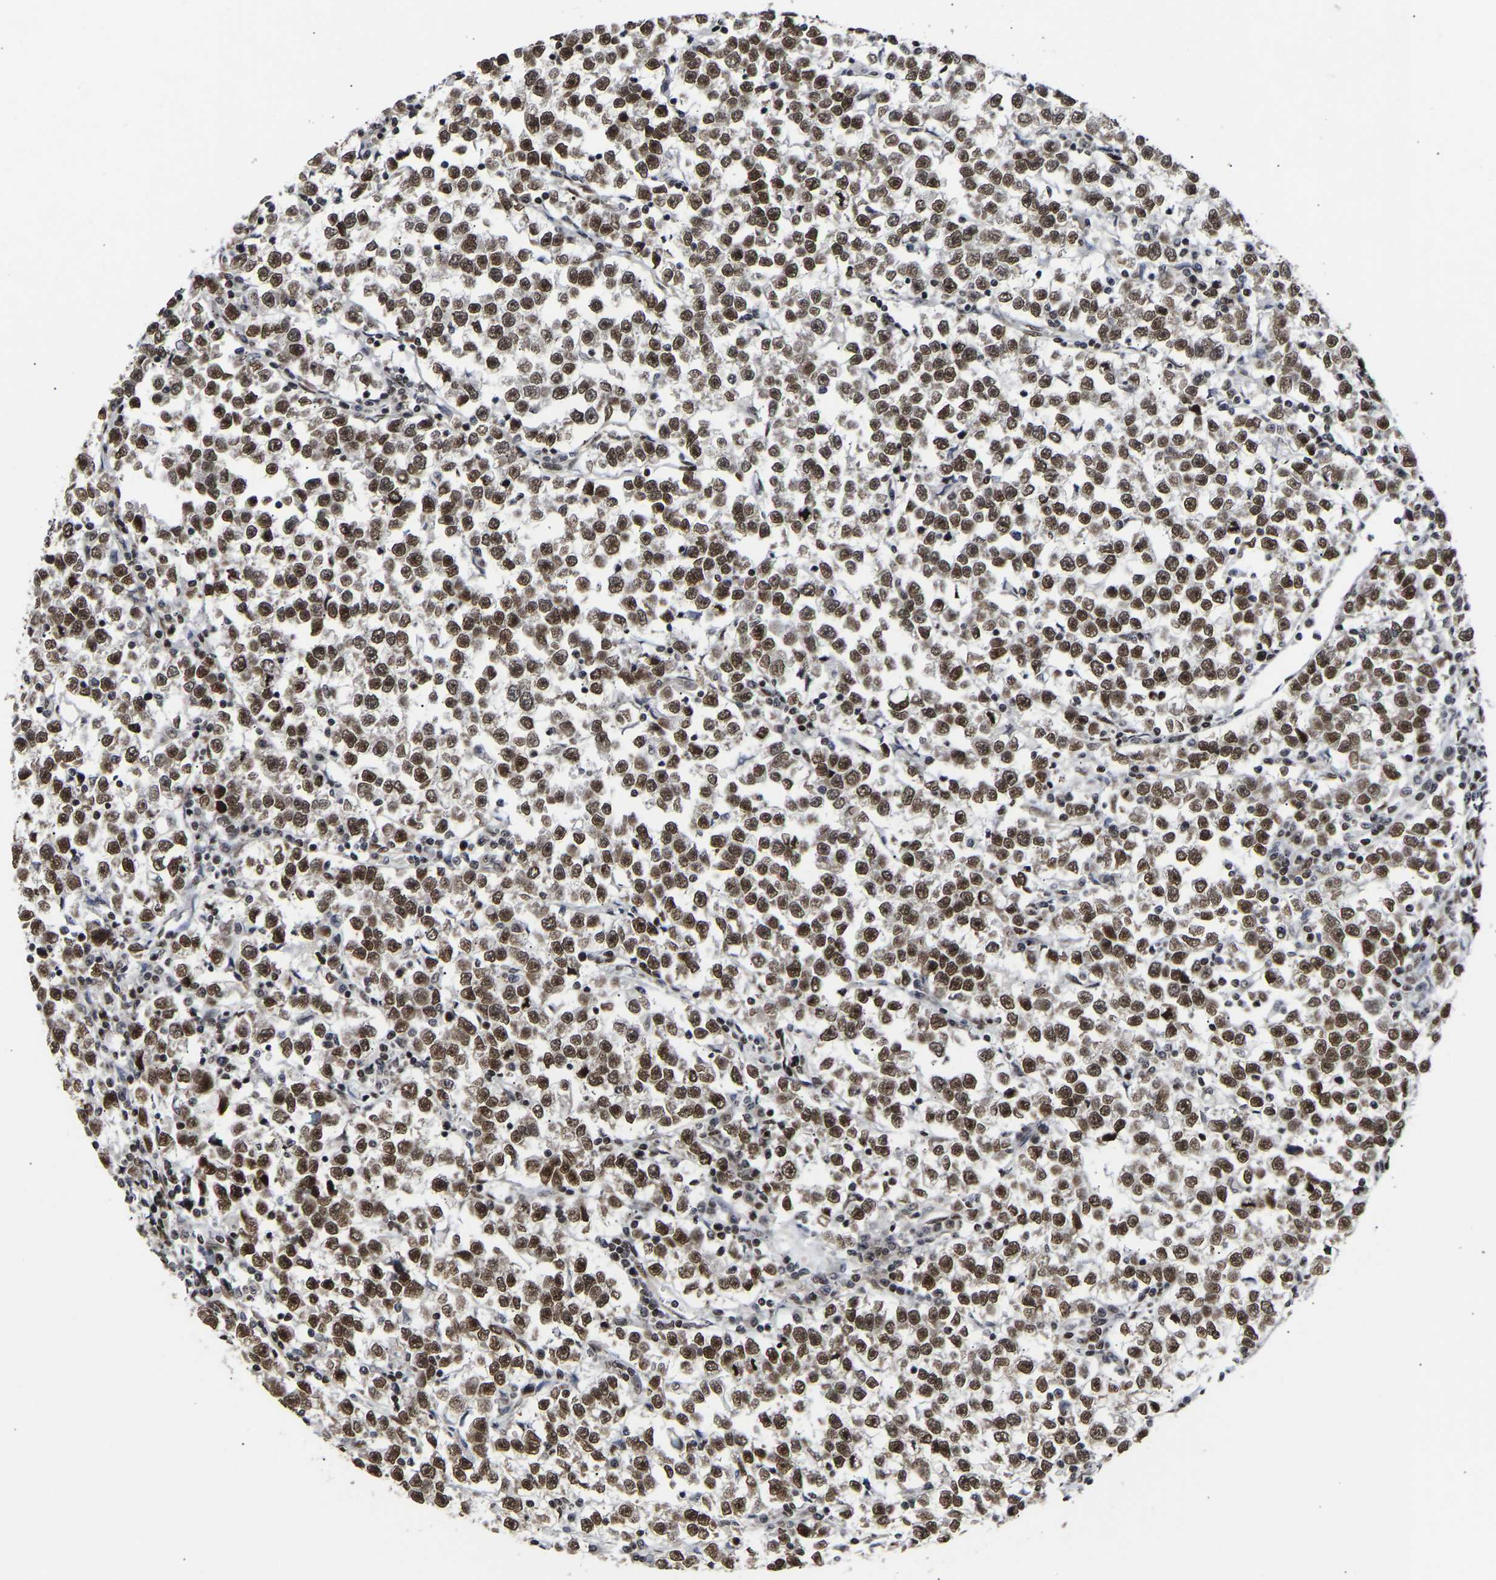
{"staining": {"intensity": "strong", "quantity": ">75%", "location": "nuclear"}, "tissue": "testis cancer", "cell_type": "Tumor cells", "image_type": "cancer", "snomed": [{"axis": "morphology", "description": "Normal tissue, NOS"}, {"axis": "morphology", "description": "Seminoma, NOS"}, {"axis": "topography", "description": "Testis"}], "caption": "Seminoma (testis) stained with a brown dye reveals strong nuclear positive staining in about >75% of tumor cells.", "gene": "PSIP1", "patient": {"sex": "male", "age": 43}}